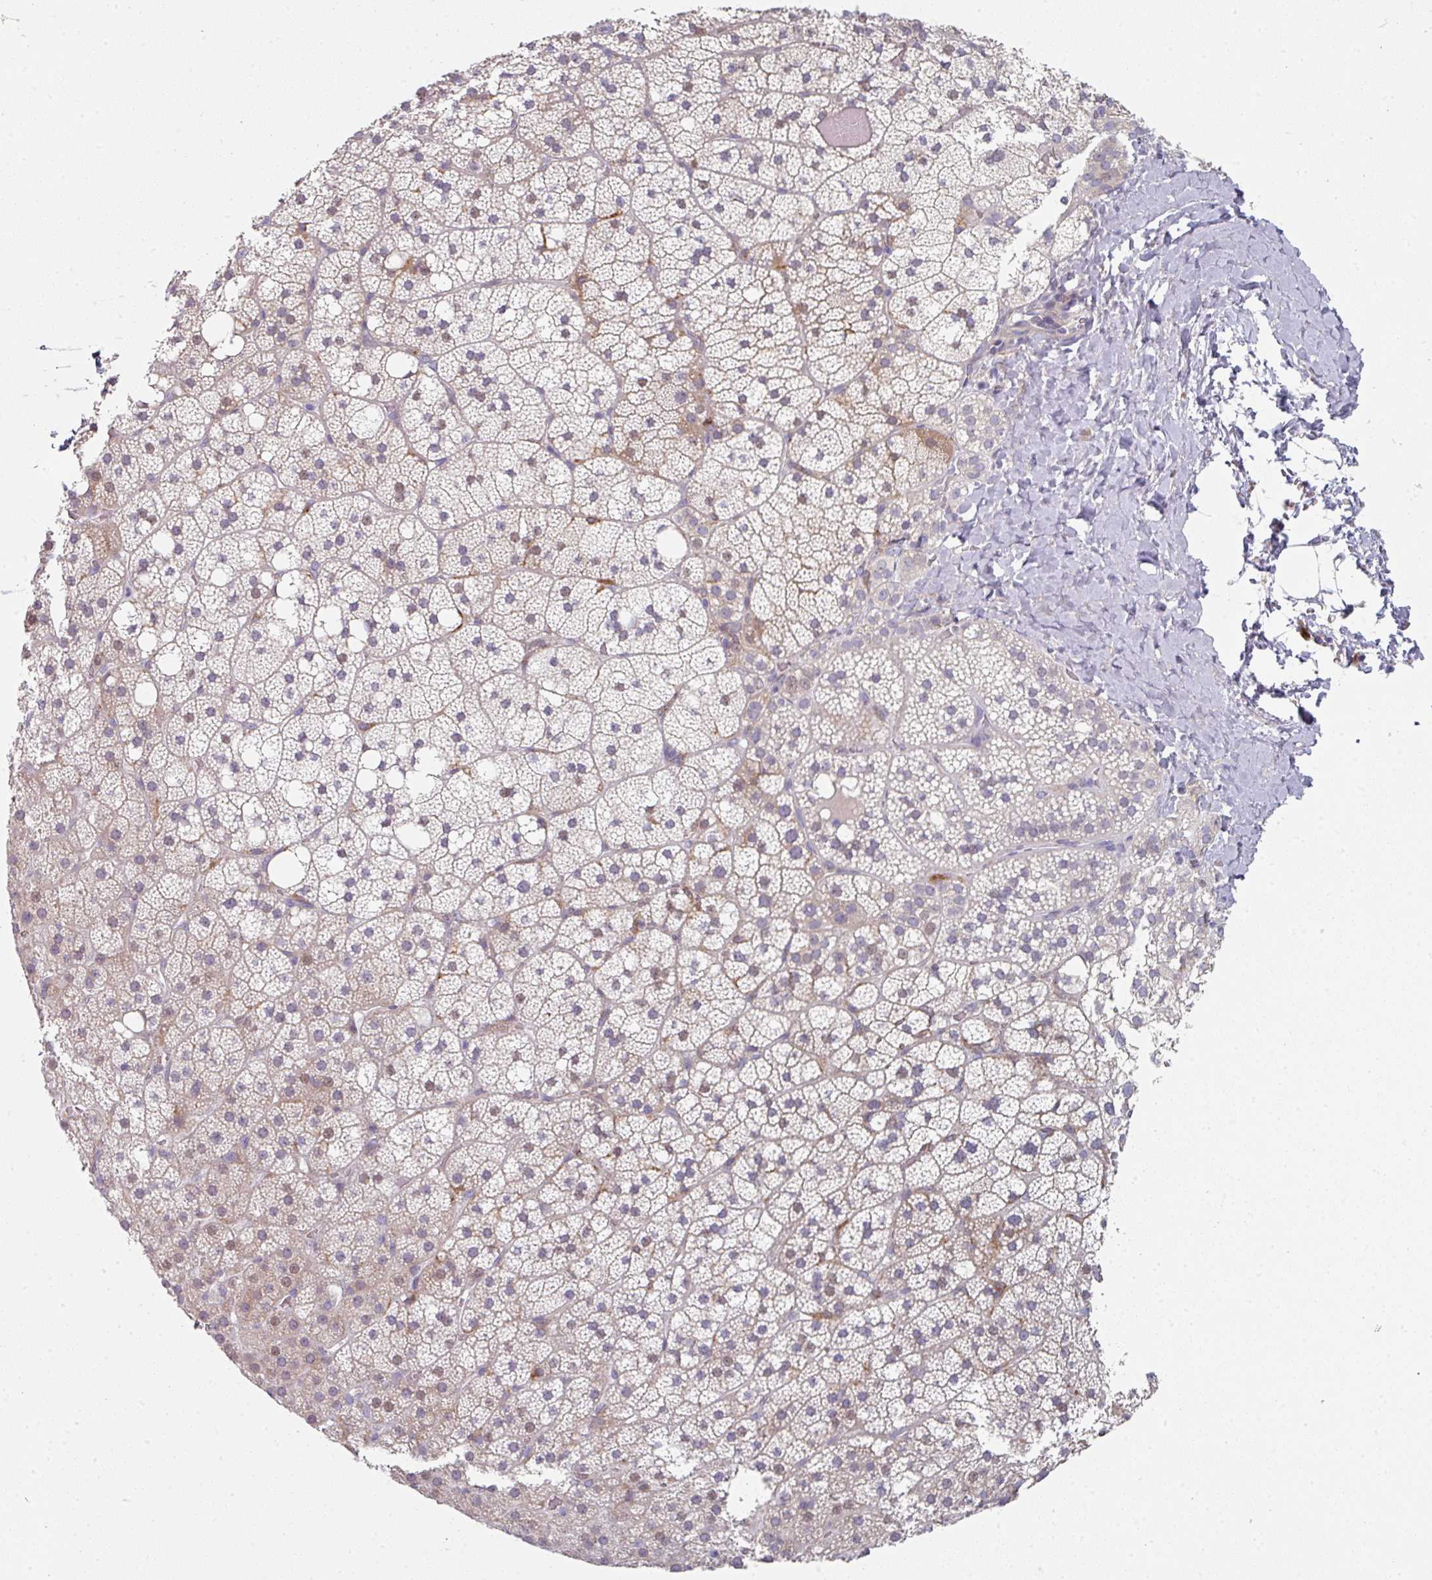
{"staining": {"intensity": "weak", "quantity": "<25%", "location": "cytoplasmic/membranous,nuclear"}, "tissue": "adrenal gland", "cell_type": "Glandular cells", "image_type": "normal", "snomed": [{"axis": "morphology", "description": "Normal tissue, NOS"}, {"axis": "topography", "description": "Adrenal gland"}], "caption": "IHC micrograph of normal adrenal gland stained for a protein (brown), which shows no positivity in glandular cells.", "gene": "WSB2", "patient": {"sex": "male", "age": 53}}